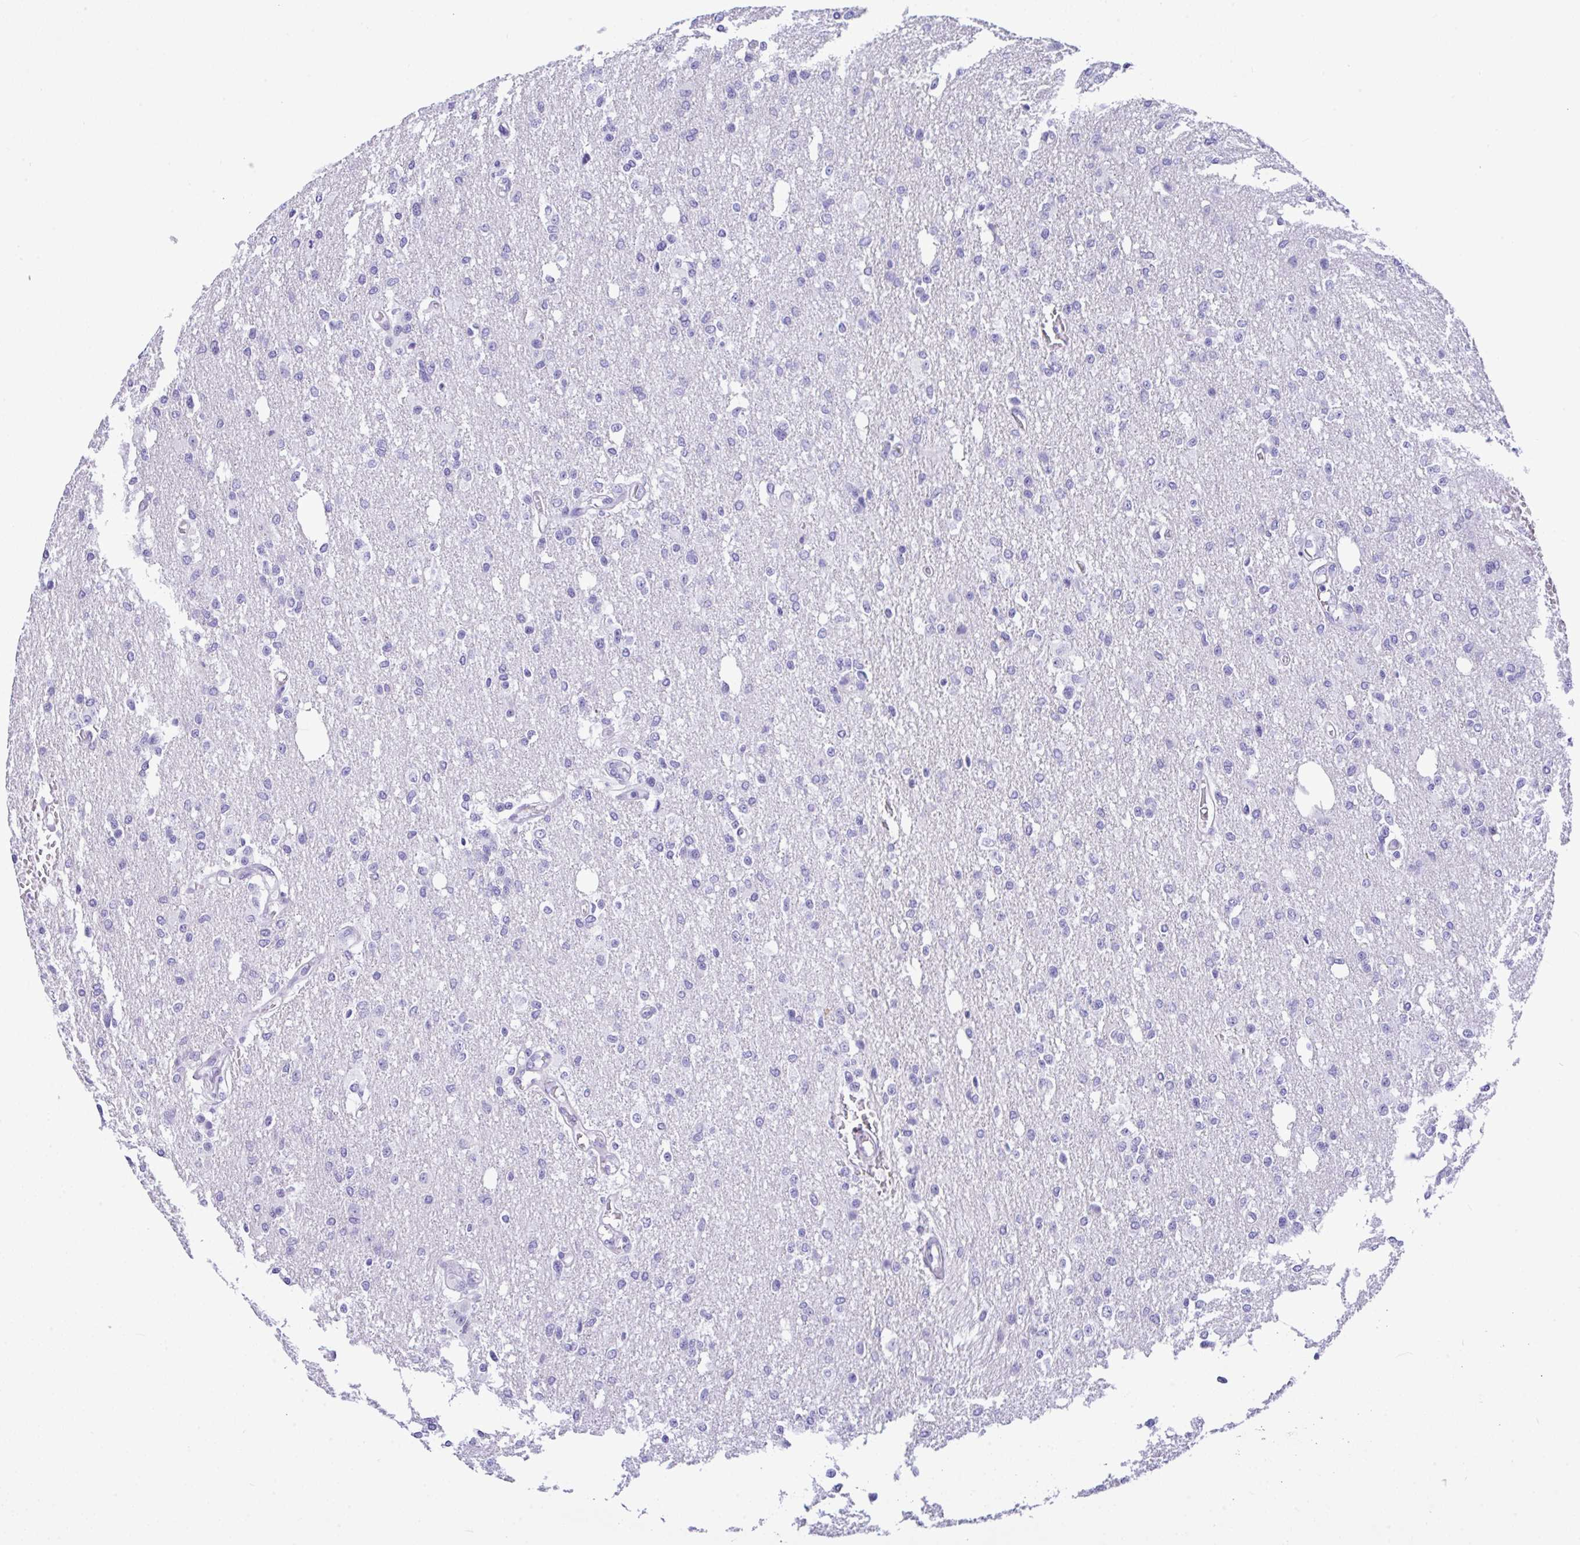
{"staining": {"intensity": "negative", "quantity": "none", "location": "none"}, "tissue": "glioma", "cell_type": "Tumor cells", "image_type": "cancer", "snomed": [{"axis": "morphology", "description": "Glioma, malignant, Low grade"}, {"axis": "topography", "description": "Brain"}], "caption": "Photomicrograph shows no protein positivity in tumor cells of malignant glioma (low-grade) tissue.", "gene": "YBX2", "patient": {"sex": "male", "age": 26}}